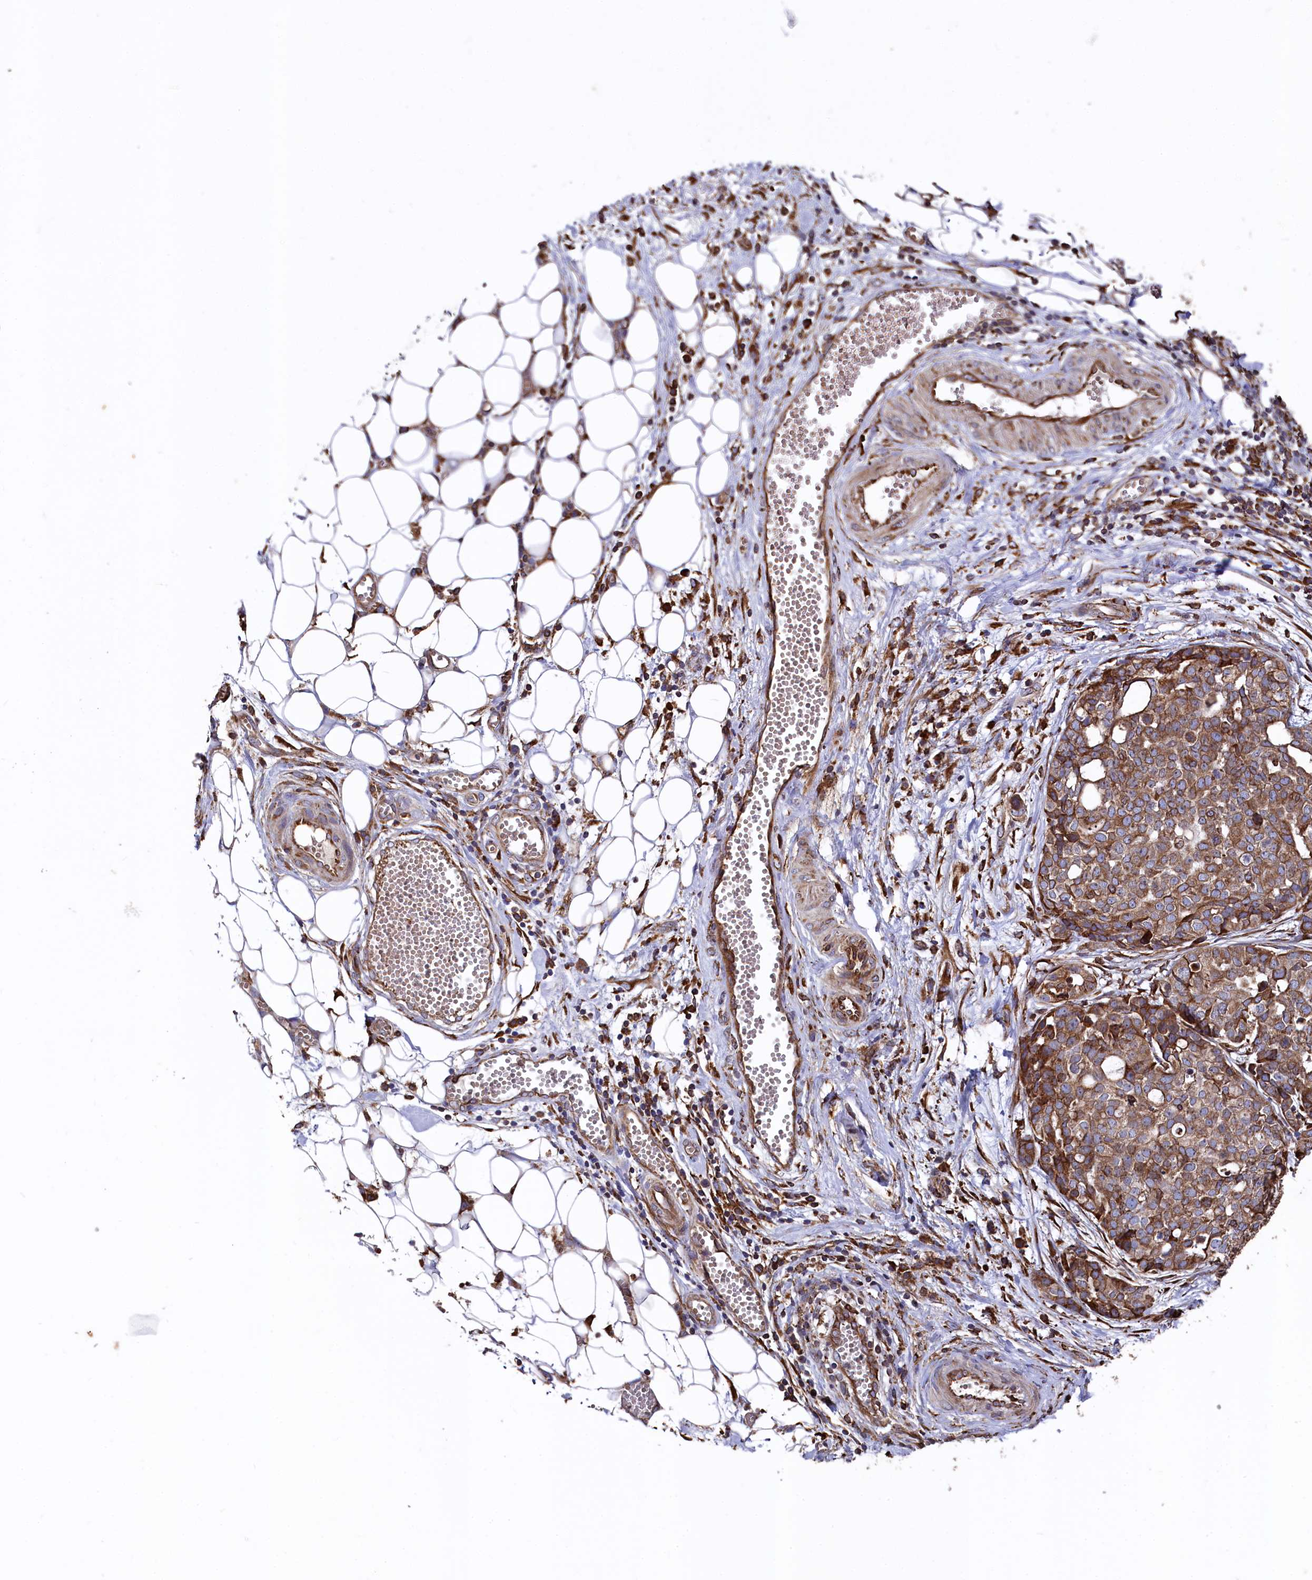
{"staining": {"intensity": "strong", "quantity": ">75%", "location": "cytoplasmic/membranous"}, "tissue": "ovarian cancer", "cell_type": "Tumor cells", "image_type": "cancer", "snomed": [{"axis": "morphology", "description": "Cystadenocarcinoma, serous, NOS"}, {"axis": "topography", "description": "Soft tissue"}, {"axis": "topography", "description": "Ovary"}], "caption": "Human ovarian cancer (serous cystadenocarcinoma) stained with a brown dye demonstrates strong cytoplasmic/membranous positive staining in about >75% of tumor cells.", "gene": "NEURL1B", "patient": {"sex": "female", "age": 57}}